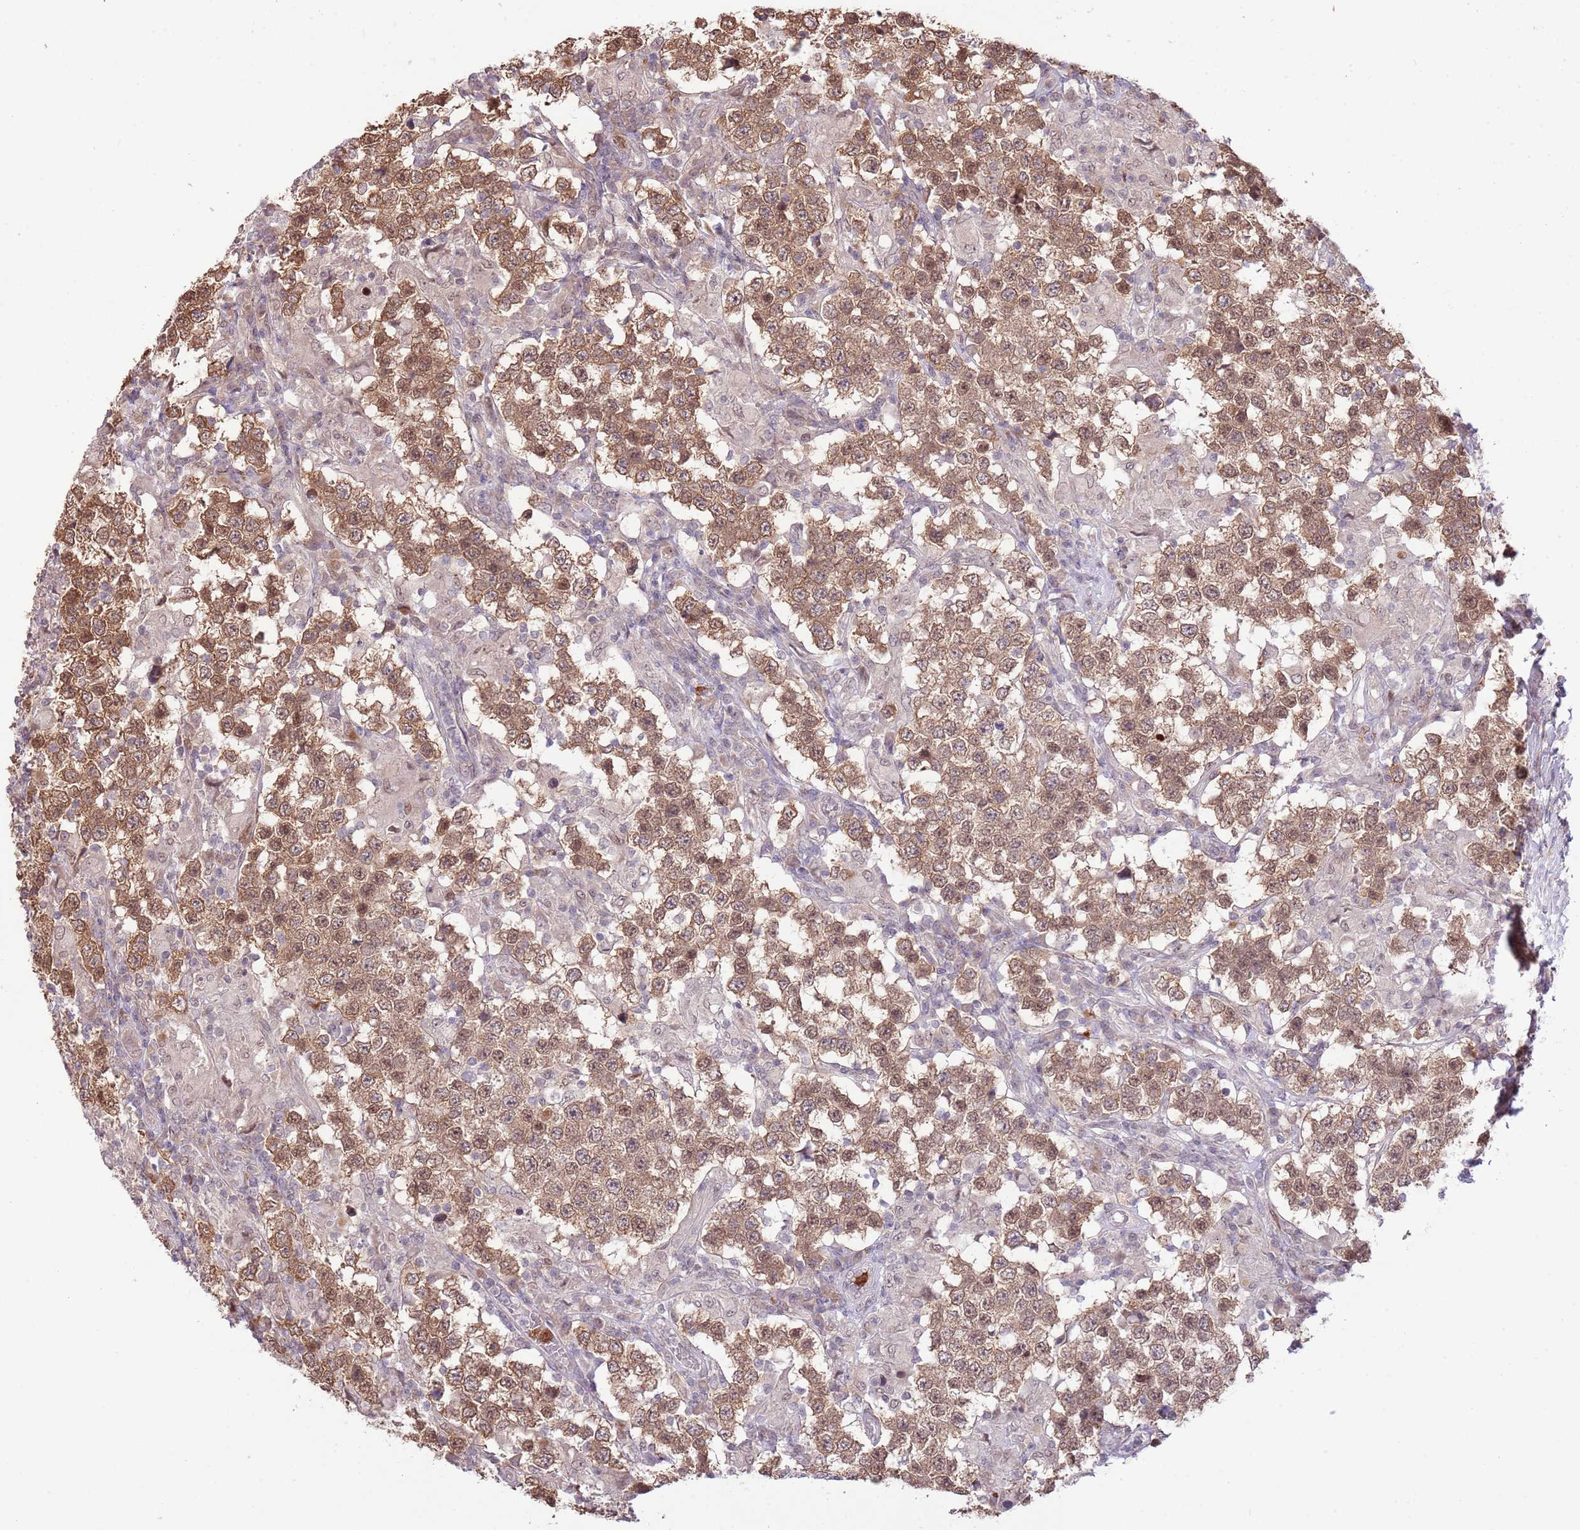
{"staining": {"intensity": "moderate", "quantity": ">75%", "location": "cytoplasmic/membranous,nuclear"}, "tissue": "testis cancer", "cell_type": "Tumor cells", "image_type": "cancer", "snomed": [{"axis": "morphology", "description": "Seminoma, NOS"}, {"axis": "morphology", "description": "Carcinoma, Embryonal, NOS"}, {"axis": "topography", "description": "Testis"}], "caption": "Immunohistochemical staining of human seminoma (testis) demonstrates medium levels of moderate cytoplasmic/membranous and nuclear expression in about >75% of tumor cells. The staining was performed using DAB, with brown indicating positive protein expression. Nuclei are stained blue with hematoxylin.", "gene": "AMIGO1", "patient": {"sex": "male", "age": 41}}